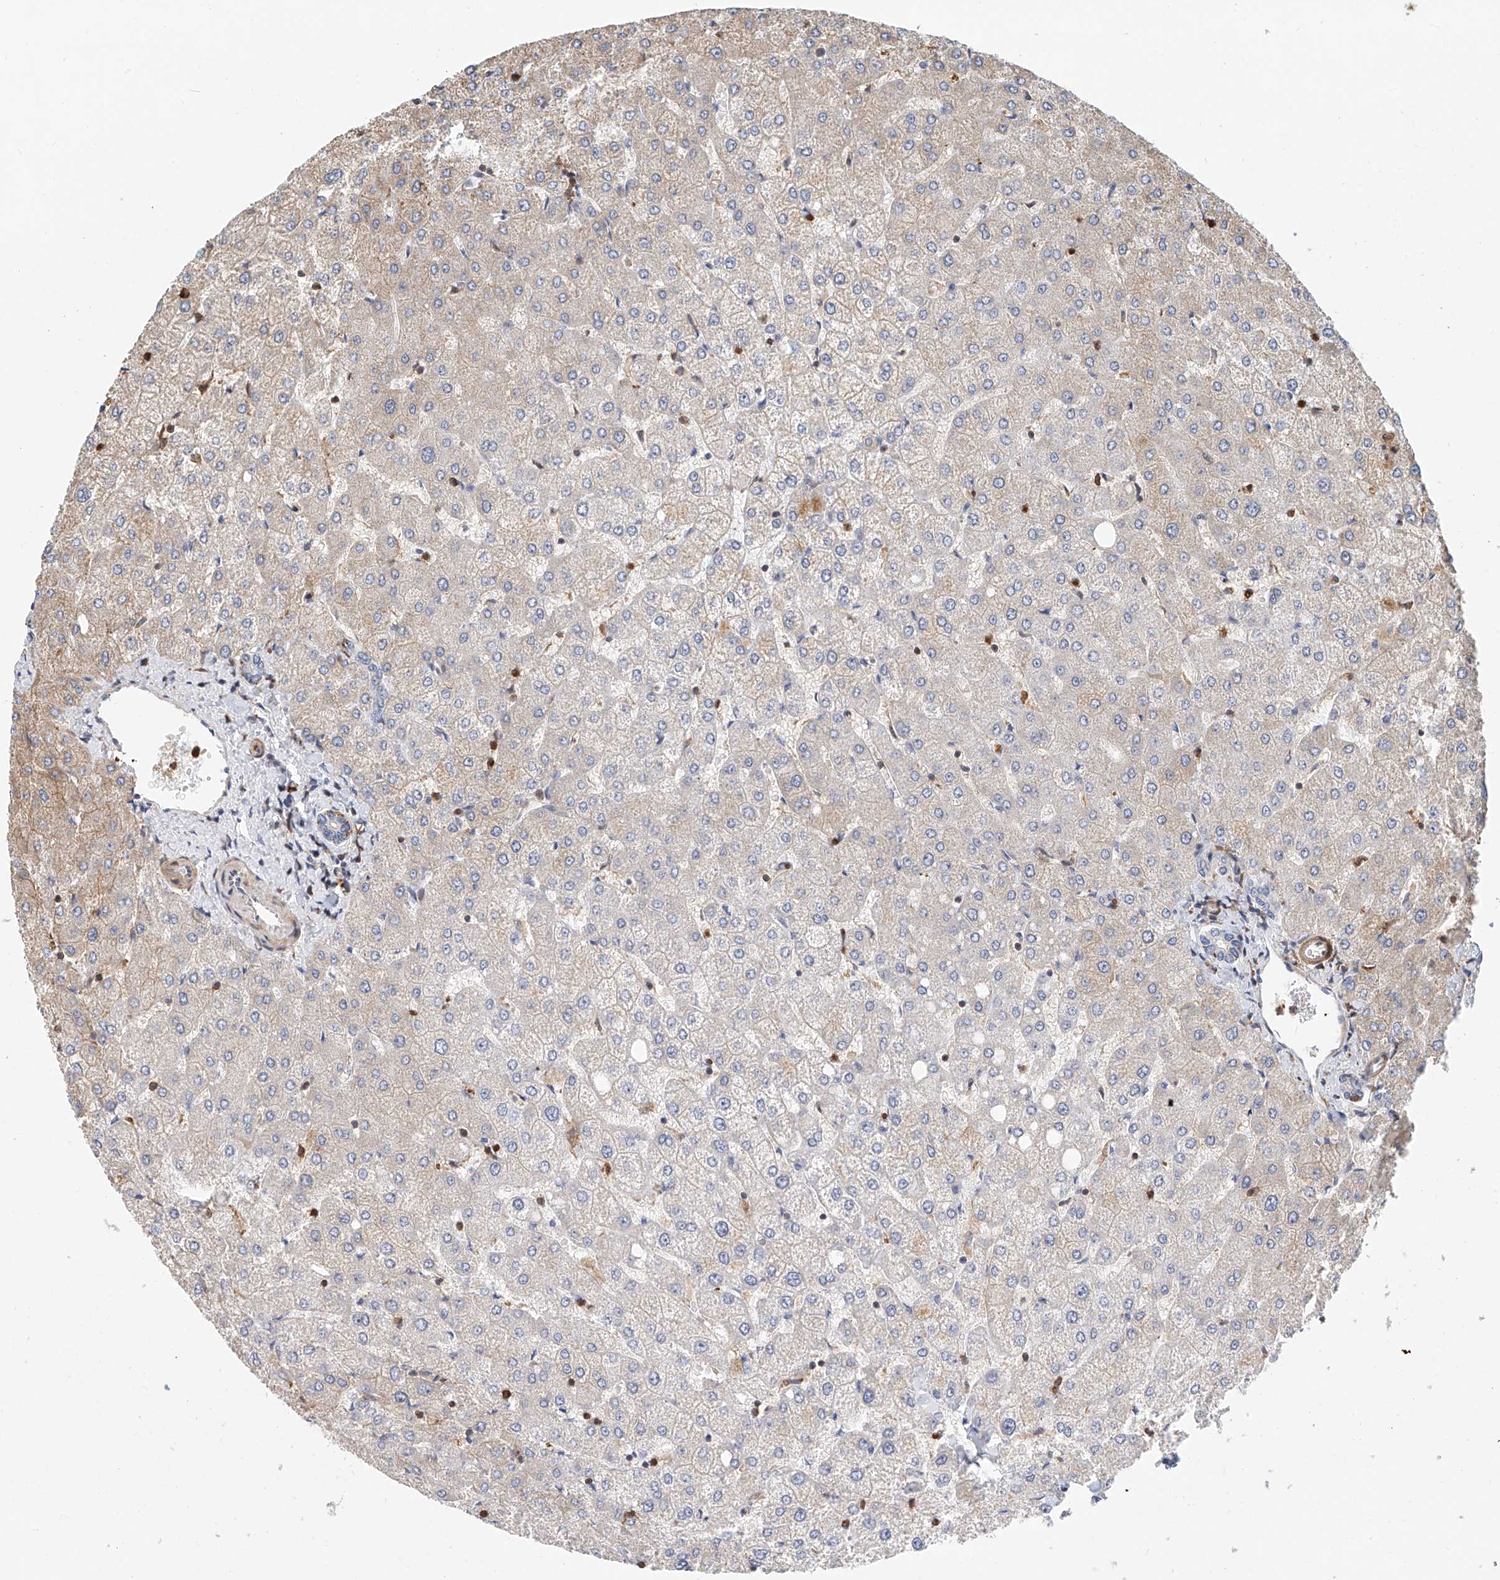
{"staining": {"intensity": "moderate", "quantity": "<25%", "location": "cytoplasmic/membranous"}, "tissue": "liver", "cell_type": "Cholangiocytes", "image_type": "normal", "snomed": [{"axis": "morphology", "description": "Normal tissue, NOS"}, {"axis": "topography", "description": "Liver"}], "caption": "Immunohistochemical staining of normal liver demonstrates low levels of moderate cytoplasmic/membranous staining in about <25% of cholangiocytes.", "gene": "MICAL1", "patient": {"sex": "female", "age": 54}}